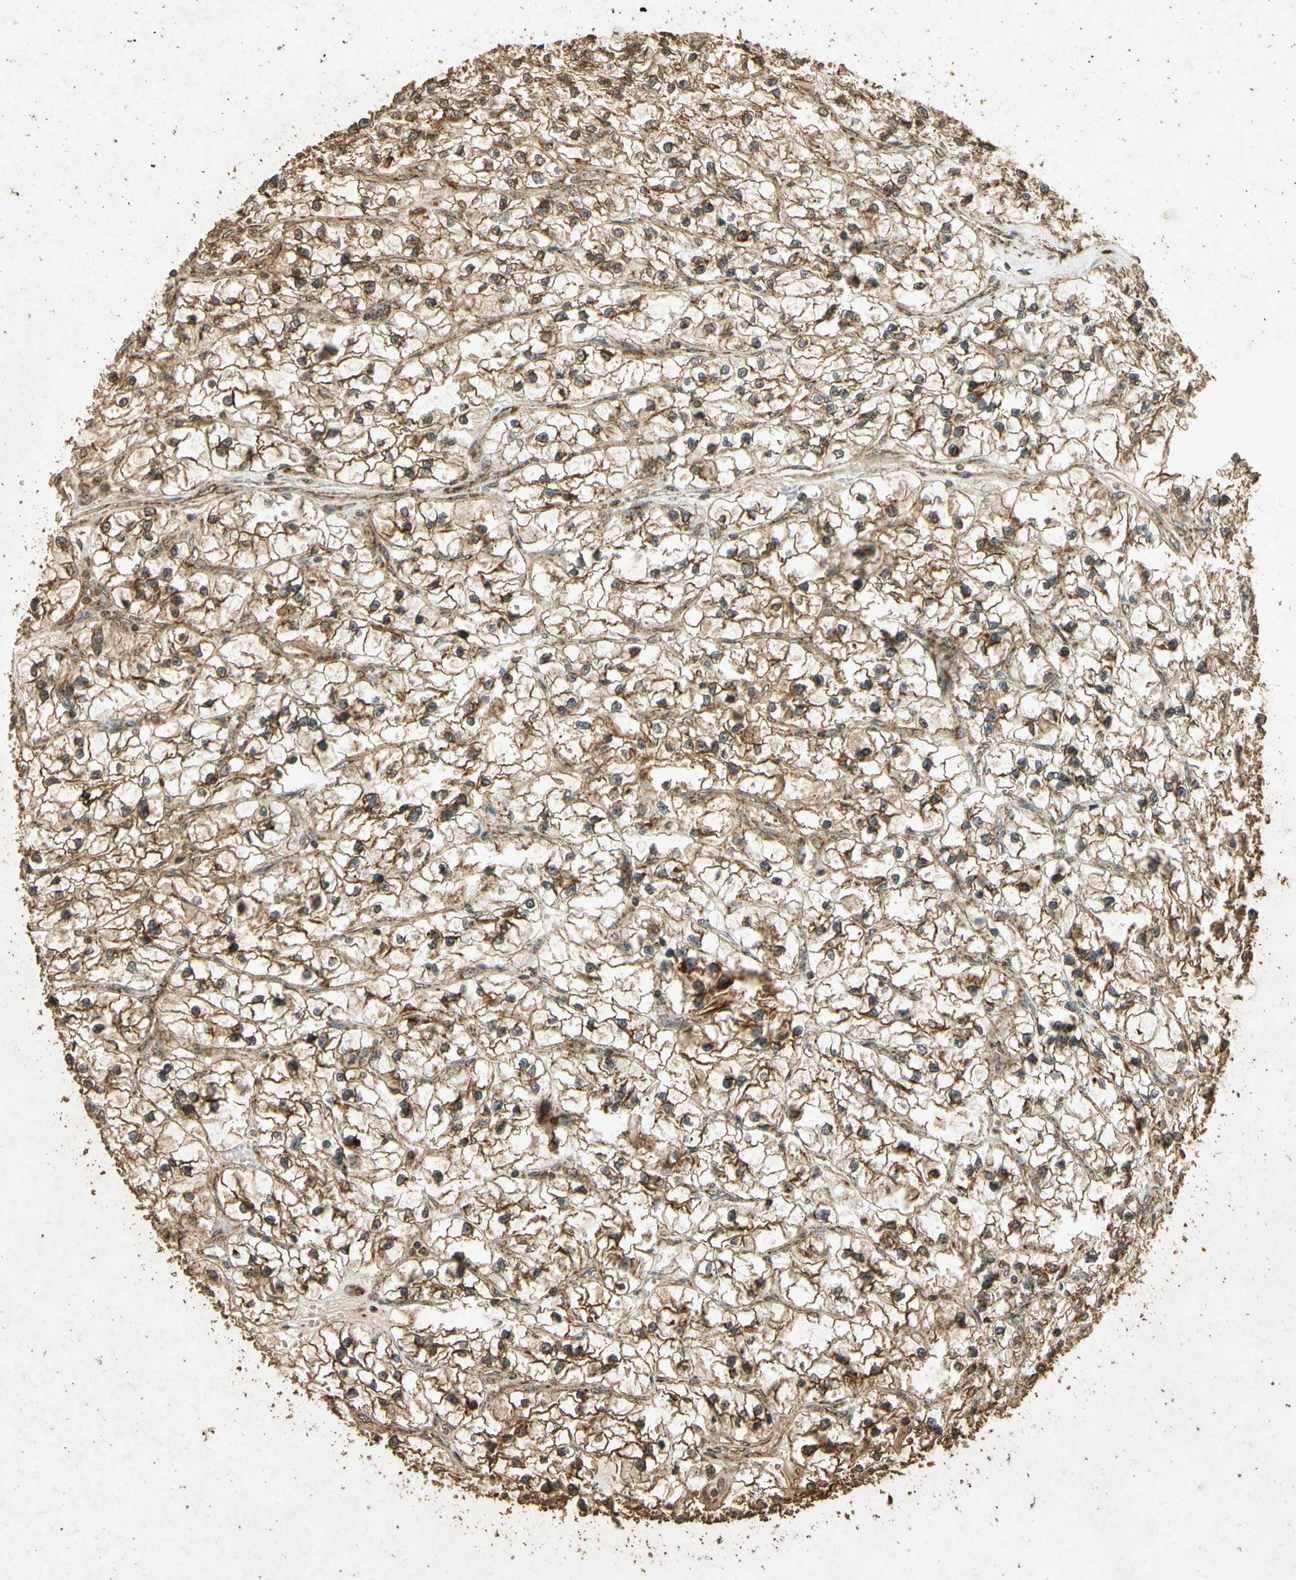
{"staining": {"intensity": "moderate", "quantity": ">75%", "location": "cytoplasmic/membranous"}, "tissue": "renal cancer", "cell_type": "Tumor cells", "image_type": "cancer", "snomed": [{"axis": "morphology", "description": "Adenocarcinoma, NOS"}, {"axis": "topography", "description": "Kidney"}], "caption": "Renal adenocarcinoma tissue shows moderate cytoplasmic/membranous positivity in about >75% of tumor cells, visualized by immunohistochemistry.", "gene": "PRDX3", "patient": {"sex": "female", "age": 57}}